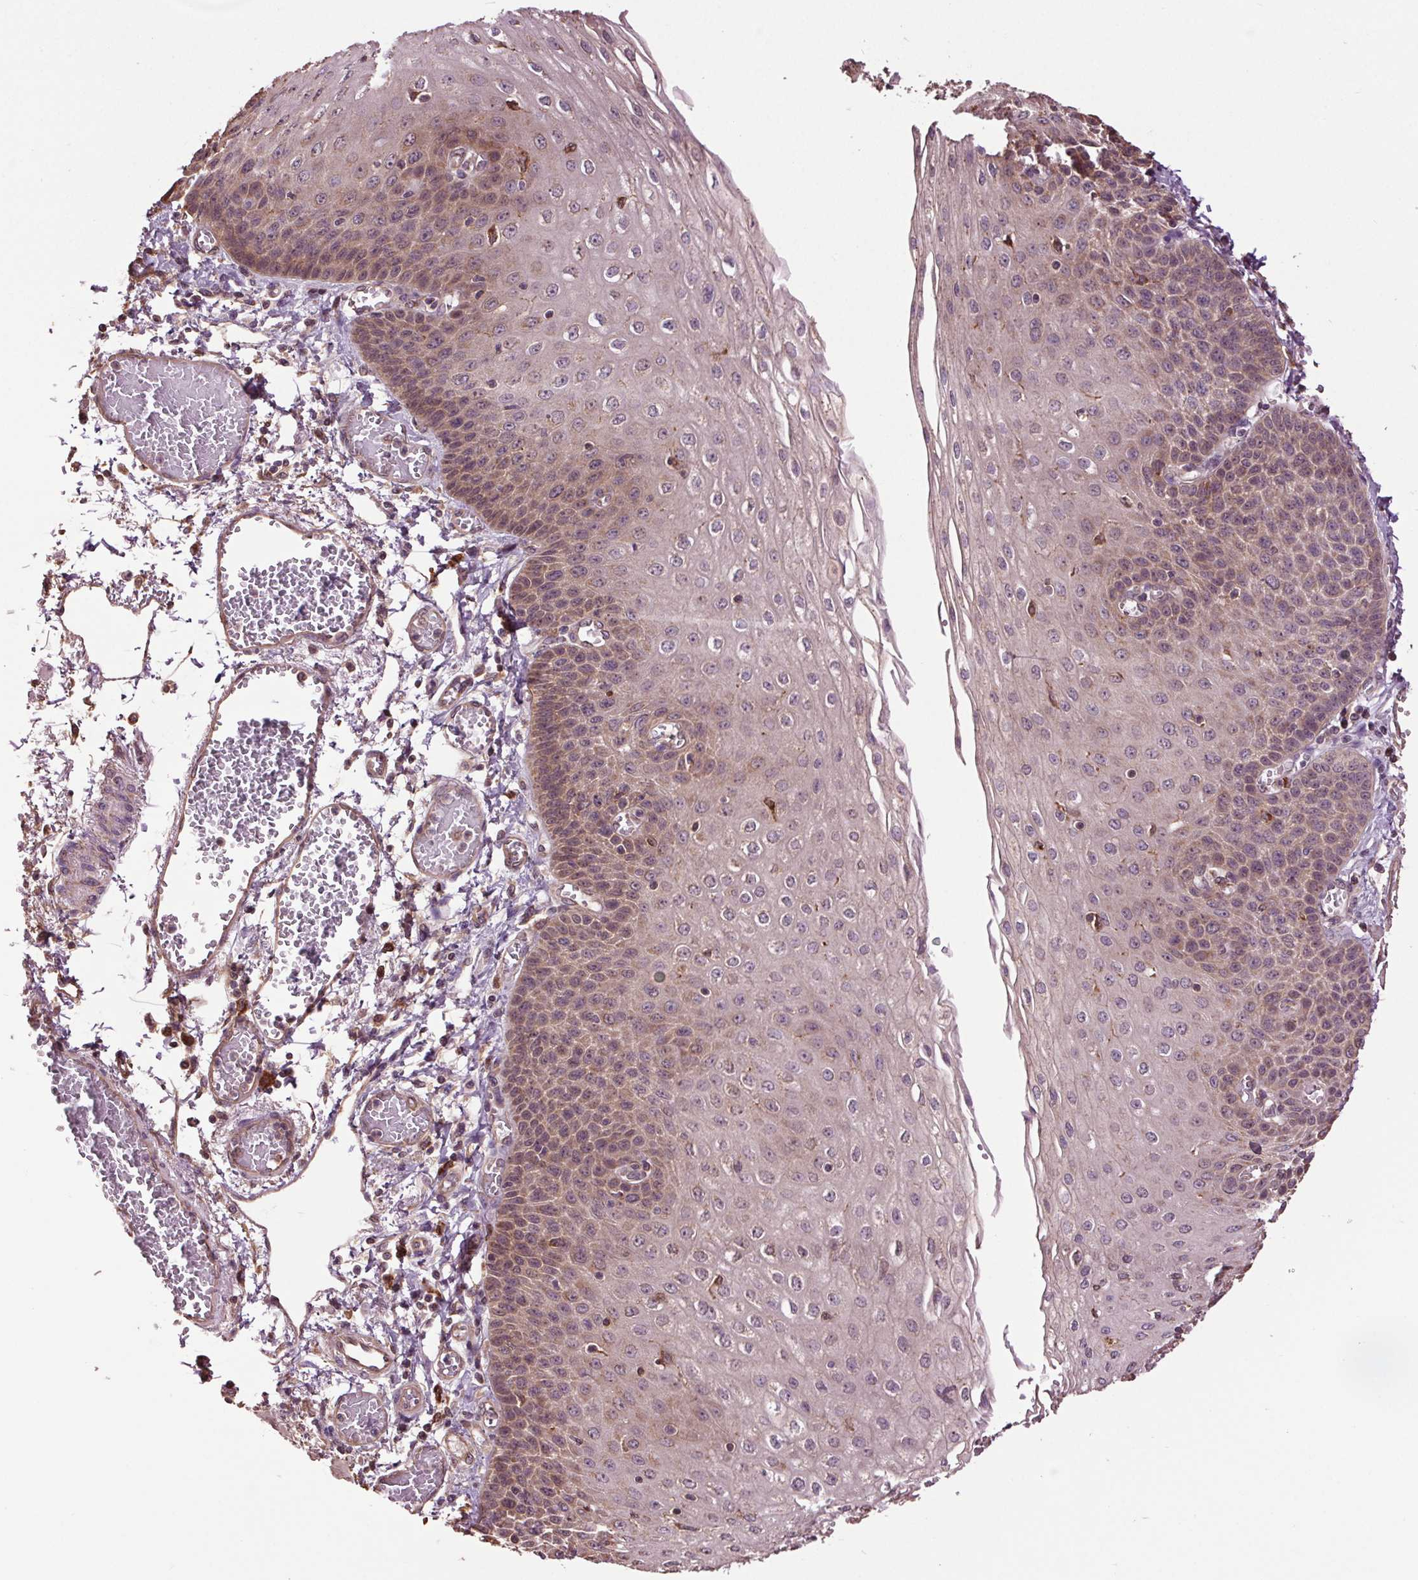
{"staining": {"intensity": "weak", "quantity": "25%-75%", "location": "cytoplasmic/membranous"}, "tissue": "esophagus", "cell_type": "Squamous epithelial cells", "image_type": "normal", "snomed": [{"axis": "morphology", "description": "Normal tissue, NOS"}, {"axis": "morphology", "description": "Adenocarcinoma, NOS"}, {"axis": "topography", "description": "Esophagus"}], "caption": "Protein expression analysis of benign esophagus exhibits weak cytoplasmic/membranous positivity in approximately 25%-75% of squamous epithelial cells. Nuclei are stained in blue.", "gene": "RNPEP", "patient": {"sex": "male", "age": 81}}